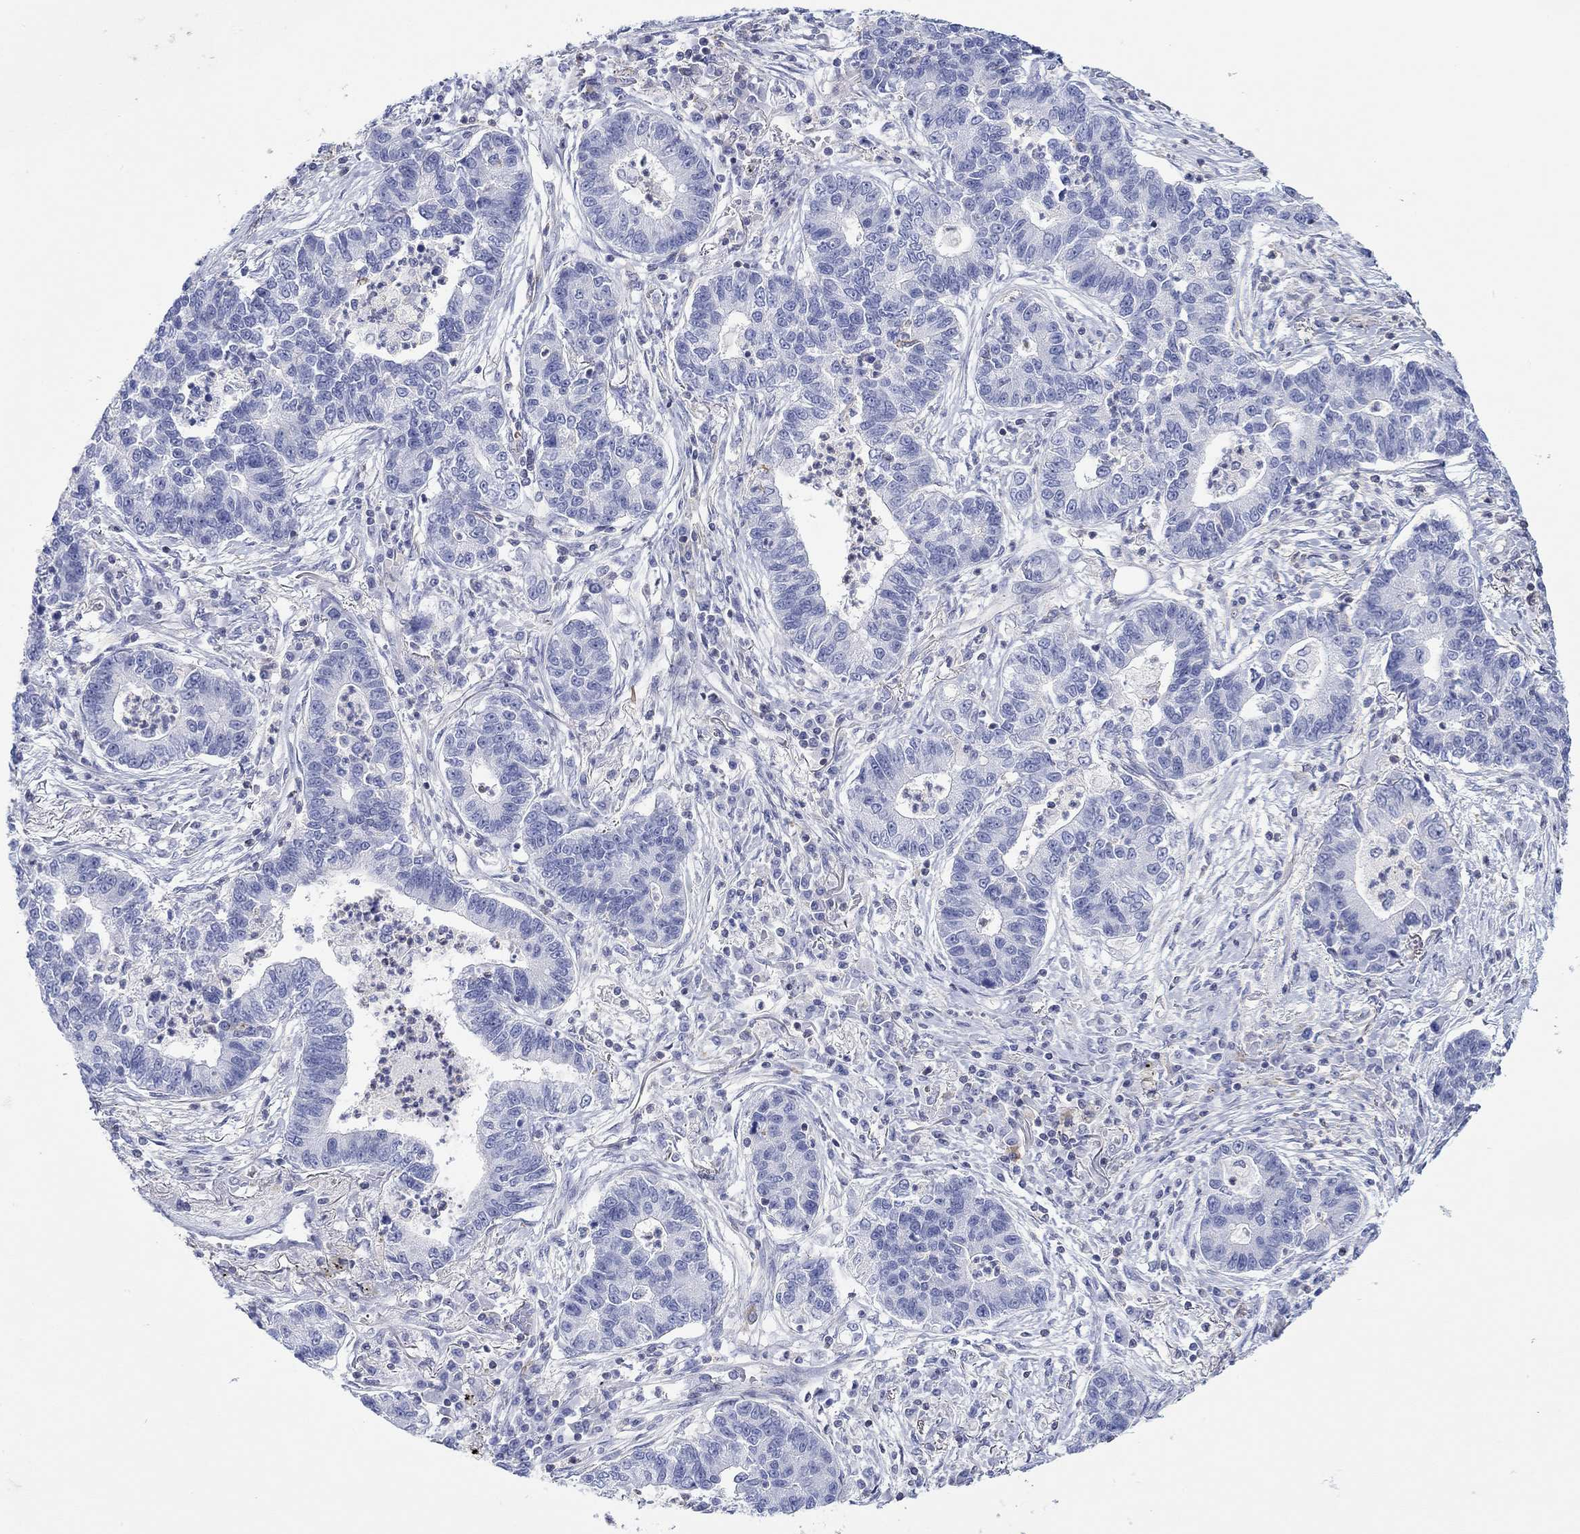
{"staining": {"intensity": "negative", "quantity": "none", "location": "none"}, "tissue": "lung cancer", "cell_type": "Tumor cells", "image_type": "cancer", "snomed": [{"axis": "morphology", "description": "Adenocarcinoma, NOS"}, {"axis": "topography", "description": "Lung"}], "caption": "DAB immunohistochemical staining of human lung adenocarcinoma demonstrates no significant positivity in tumor cells.", "gene": "PPIL6", "patient": {"sex": "female", "age": 57}}